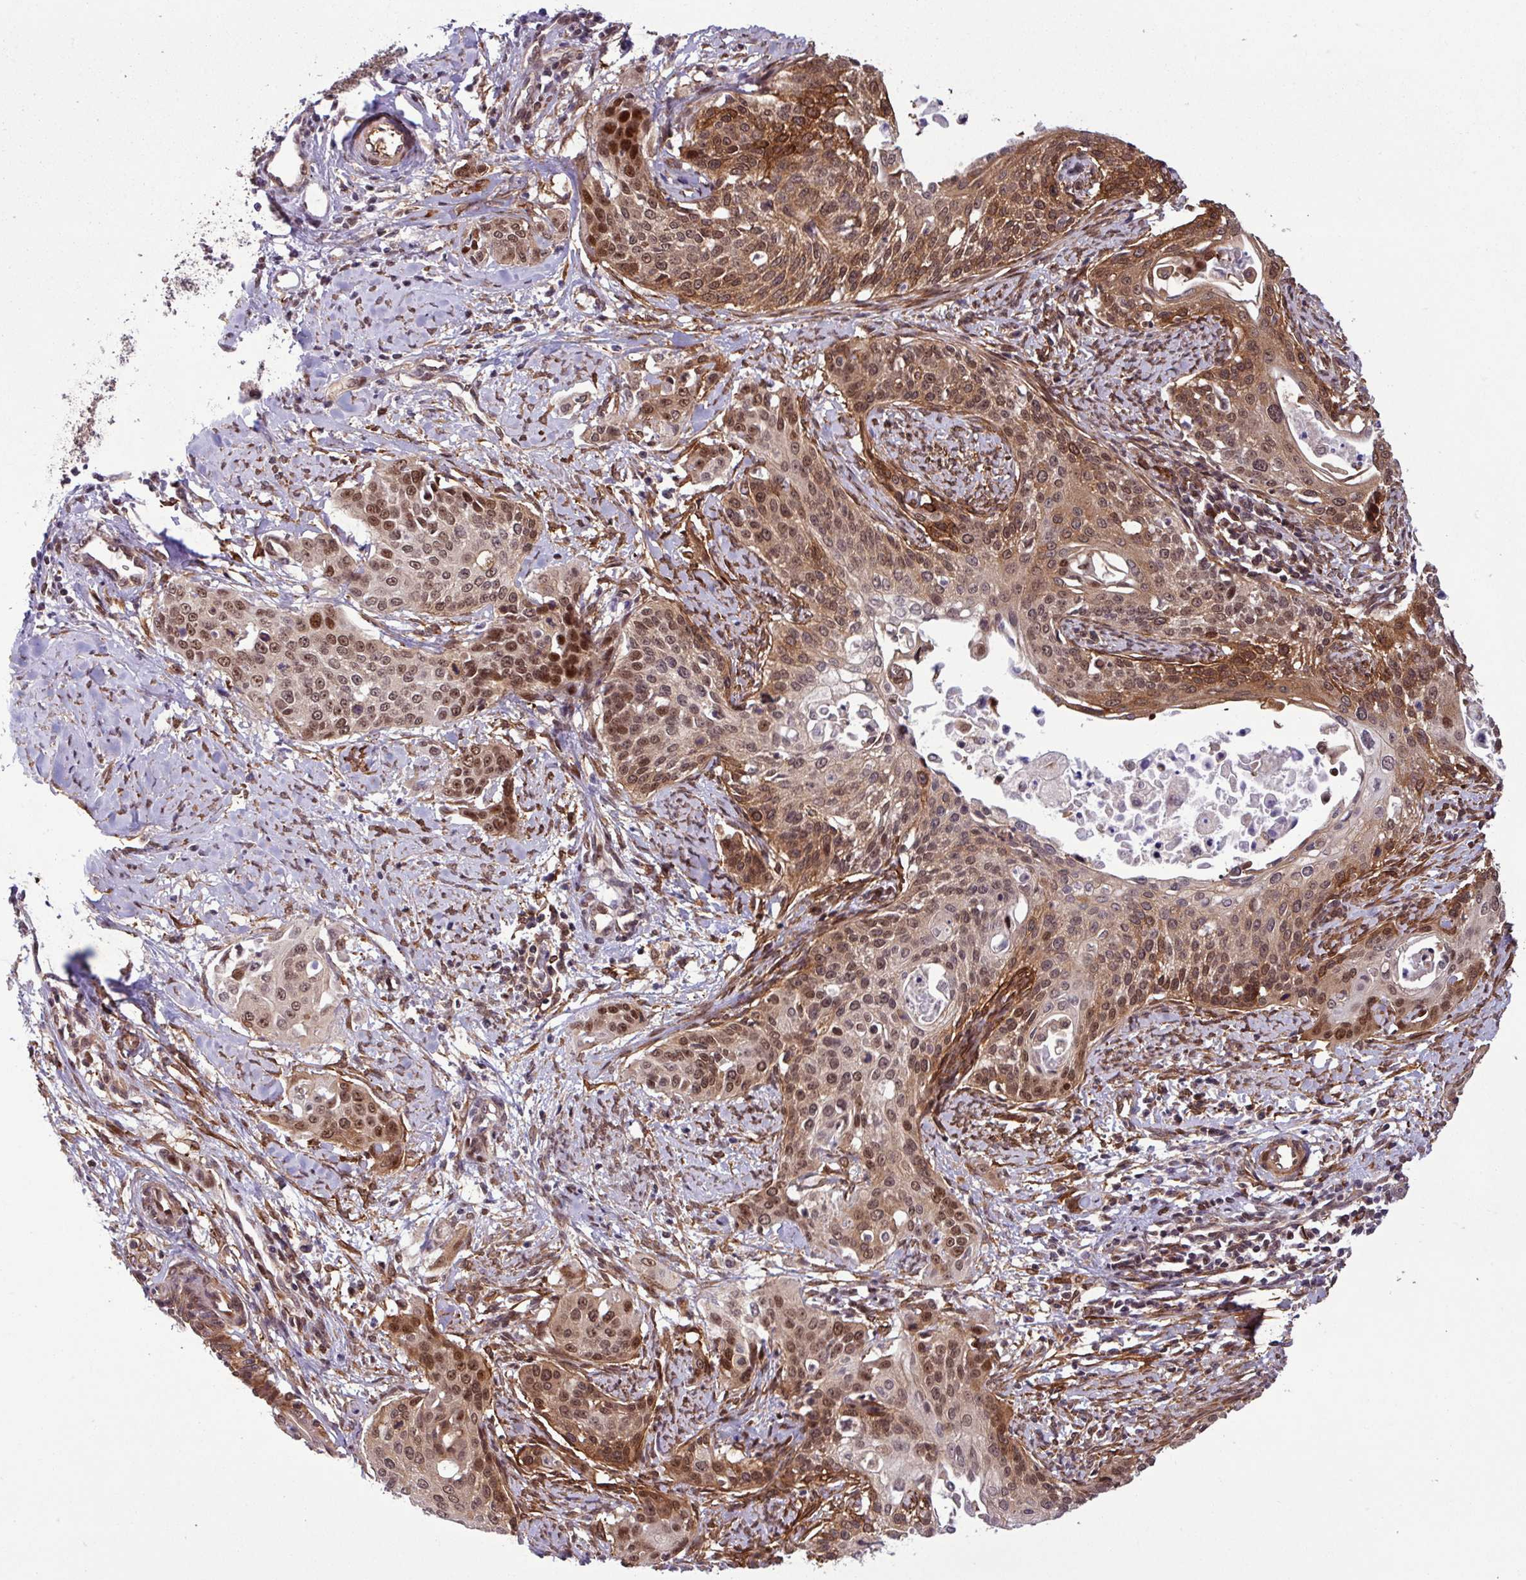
{"staining": {"intensity": "moderate", "quantity": ">75%", "location": "cytoplasmic/membranous,nuclear"}, "tissue": "cervical cancer", "cell_type": "Tumor cells", "image_type": "cancer", "snomed": [{"axis": "morphology", "description": "Squamous cell carcinoma, NOS"}, {"axis": "topography", "description": "Cervix"}], "caption": "Immunohistochemistry (IHC) of cervical cancer shows medium levels of moderate cytoplasmic/membranous and nuclear expression in approximately >75% of tumor cells.", "gene": "C7orf50", "patient": {"sex": "female", "age": 44}}